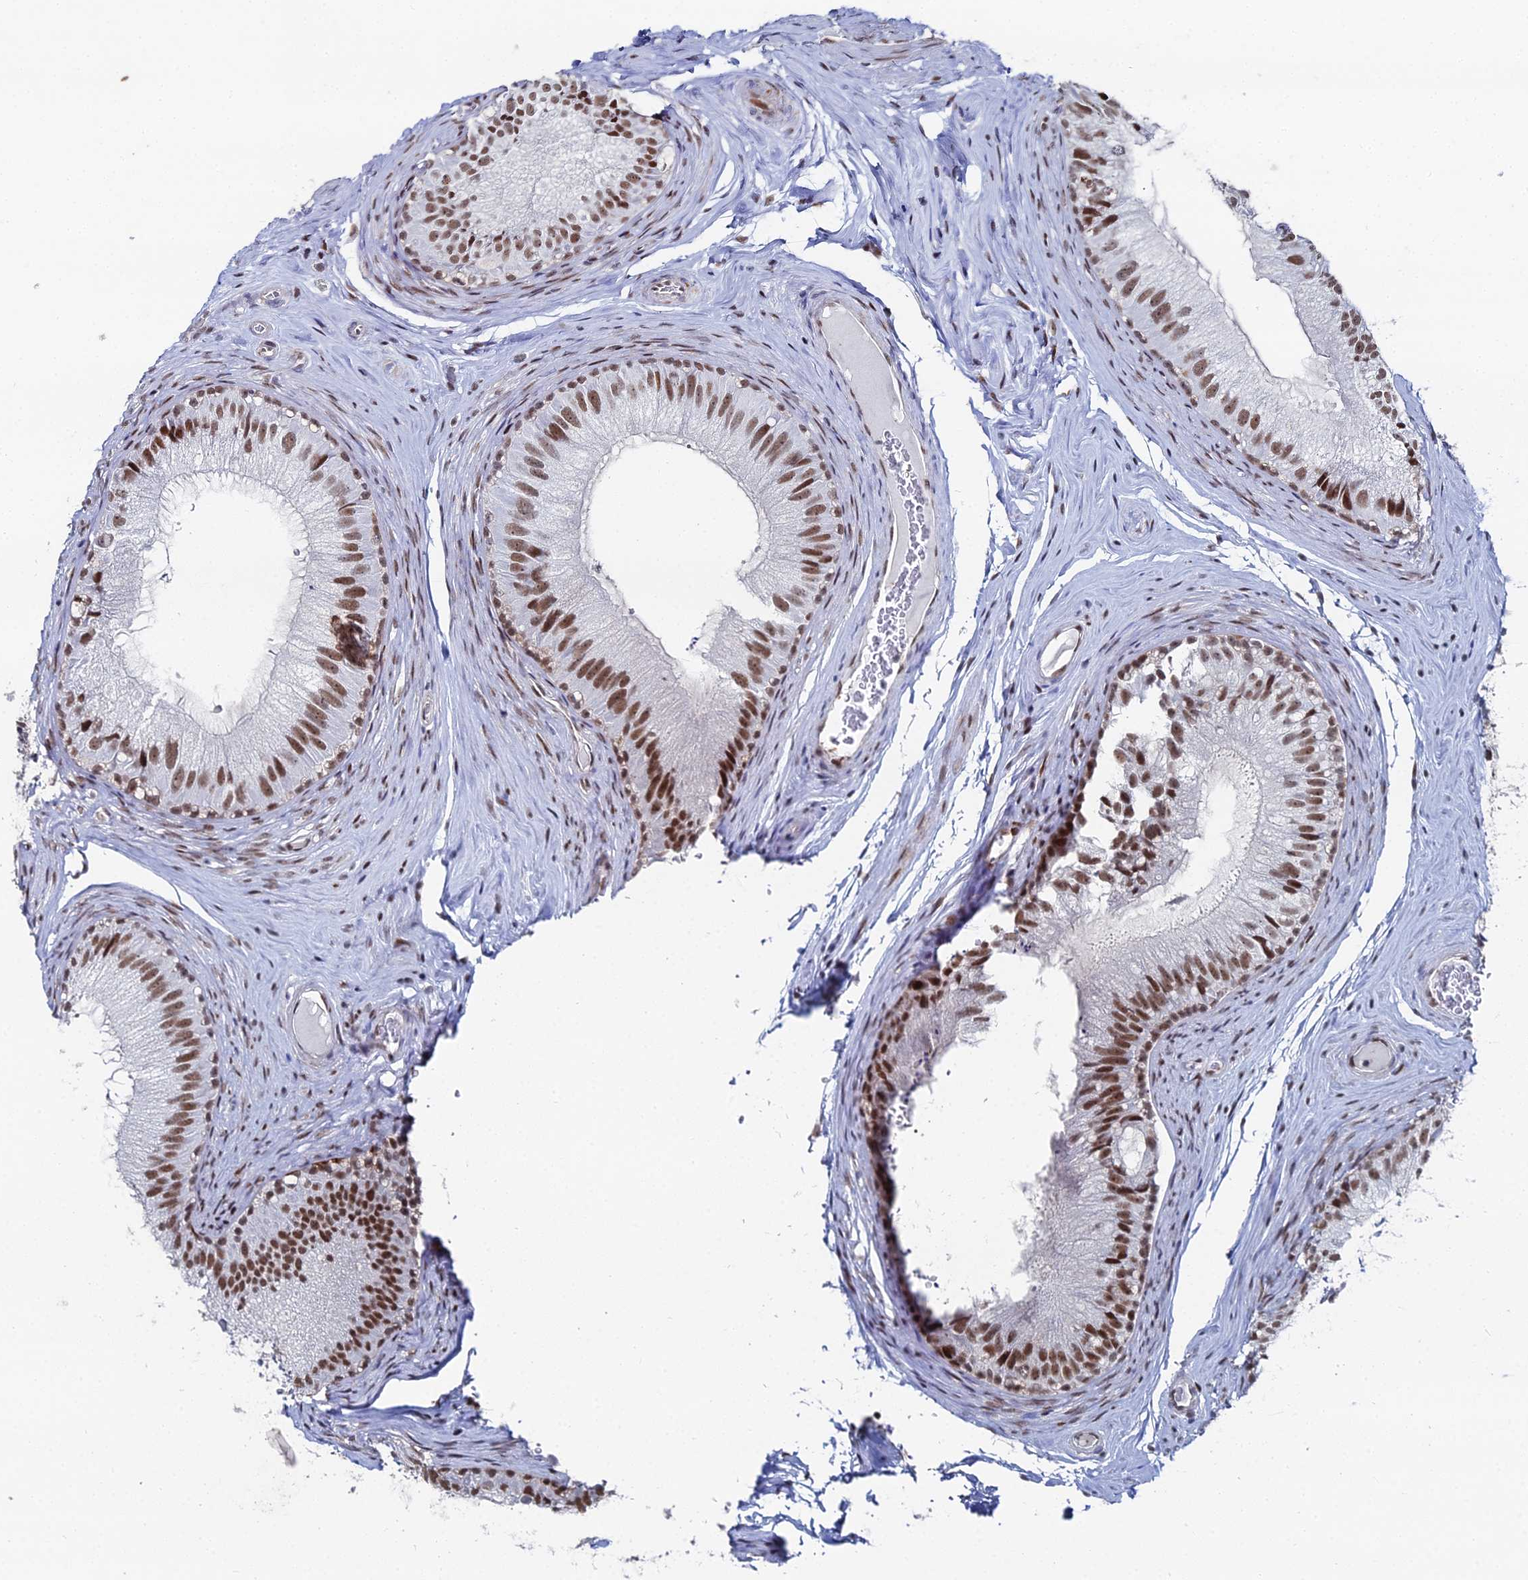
{"staining": {"intensity": "strong", "quantity": ">75%", "location": "nuclear"}, "tissue": "epididymis", "cell_type": "Glandular cells", "image_type": "normal", "snomed": [{"axis": "morphology", "description": "Normal tissue, NOS"}, {"axis": "topography", "description": "Epididymis"}], "caption": "High-magnification brightfield microscopy of unremarkable epididymis stained with DAB (brown) and counterstained with hematoxylin (blue). glandular cells exhibit strong nuclear expression is appreciated in about>75% of cells. (Stains: DAB (3,3'-diaminobenzidine) in brown, nuclei in blue, Microscopy: brightfield microscopy at high magnification).", "gene": "GSC2", "patient": {"sex": "male", "age": 46}}